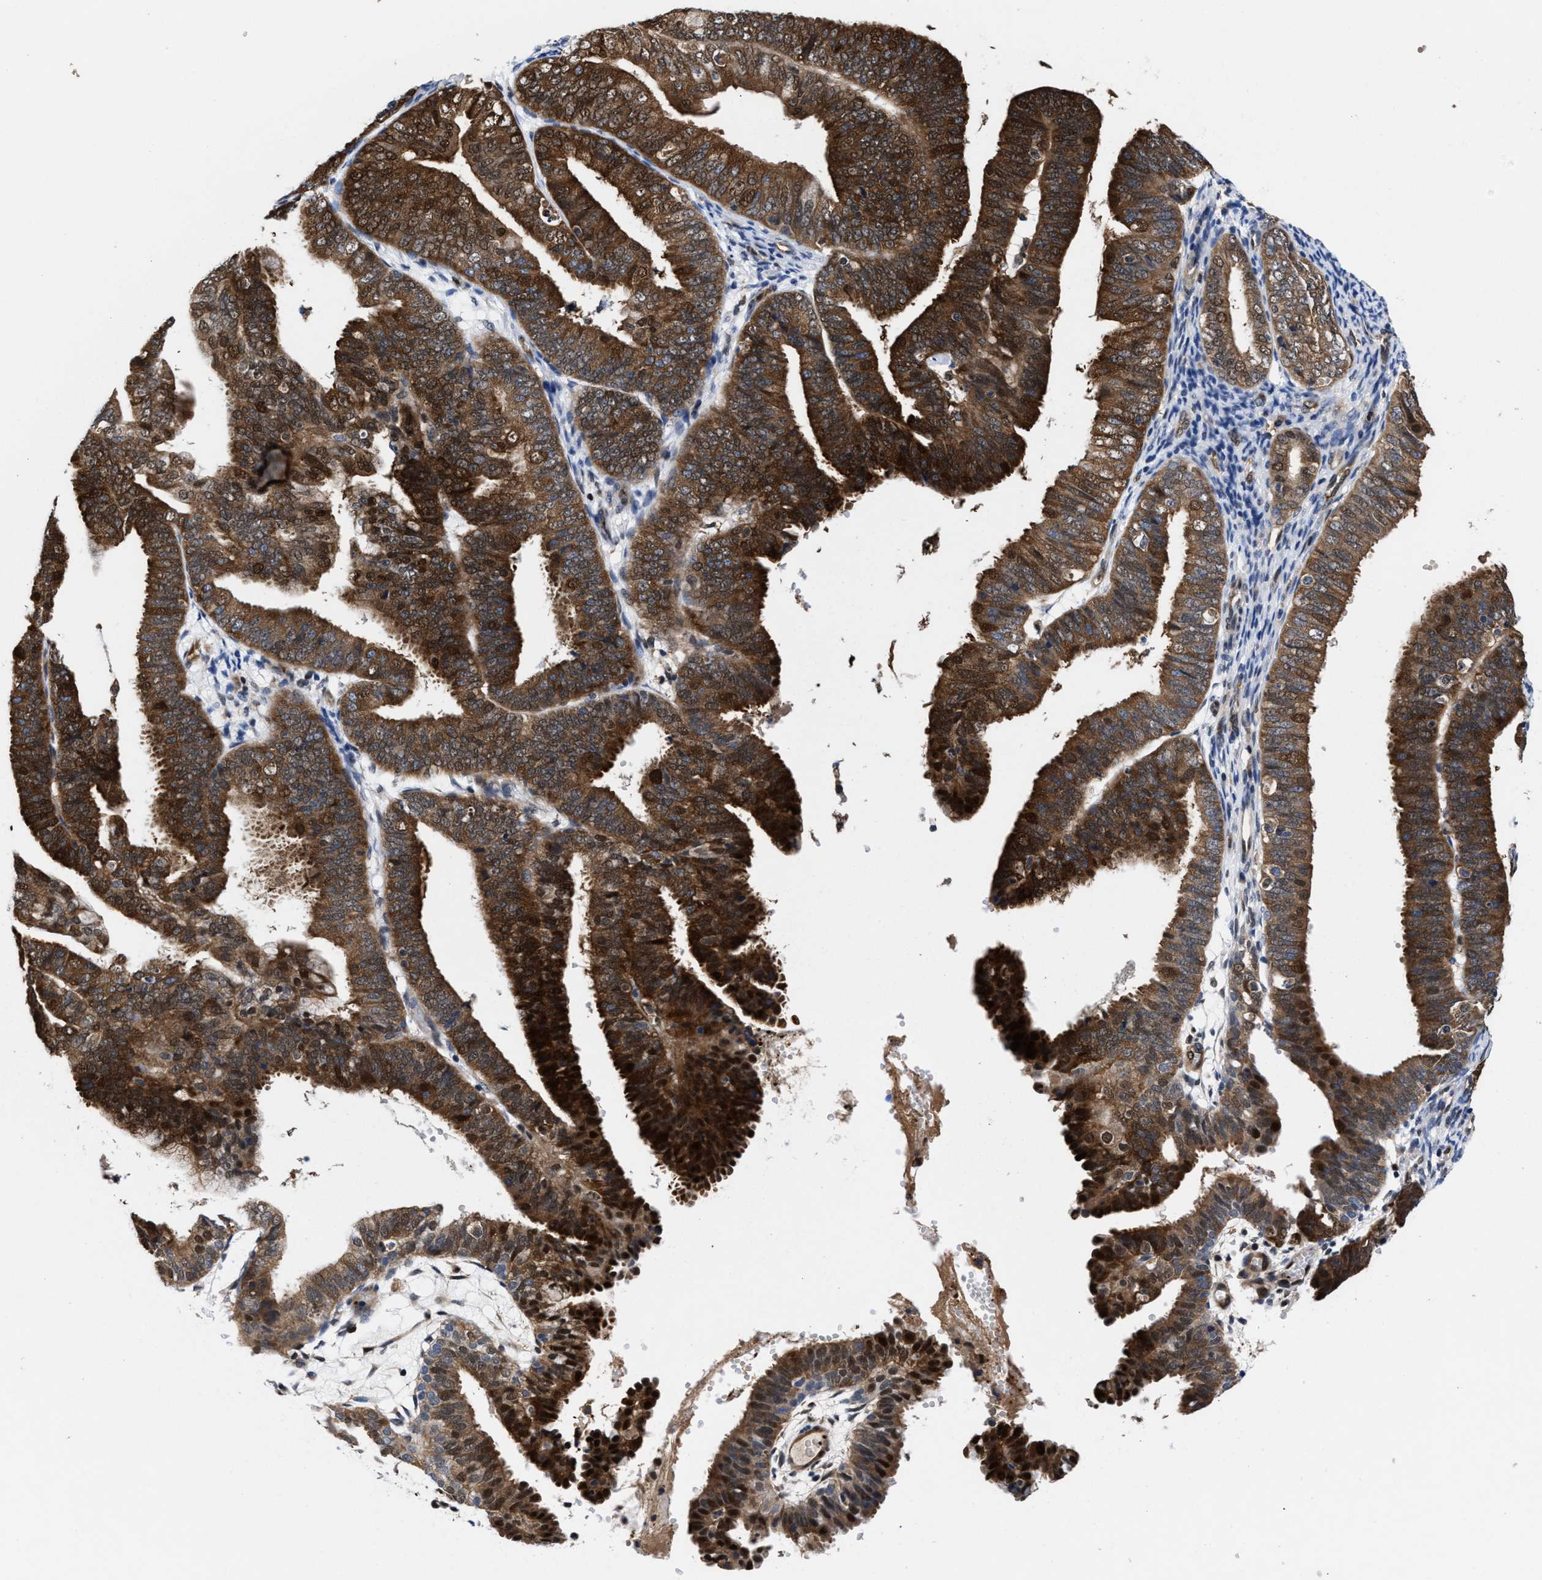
{"staining": {"intensity": "strong", "quantity": ">75%", "location": "cytoplasmic/membranous"}, "tissue": "endometrial cancer", "cell_type": "Tumor cells", "image_type": "cancer", "snomed": [{"axis": "morphology", "description": "Adenocarcinoma, NOS"}, {"axis": "topography", "description": "Endometrium"}], "caption": "Immunohistochemical staining of human endometrial cancer exhibits high levels of strong cytoplasmic/membranous staining in about >75% of tumor cells.", "gene": "ACLY", "patient": {"sex": "female", "age": 63}}